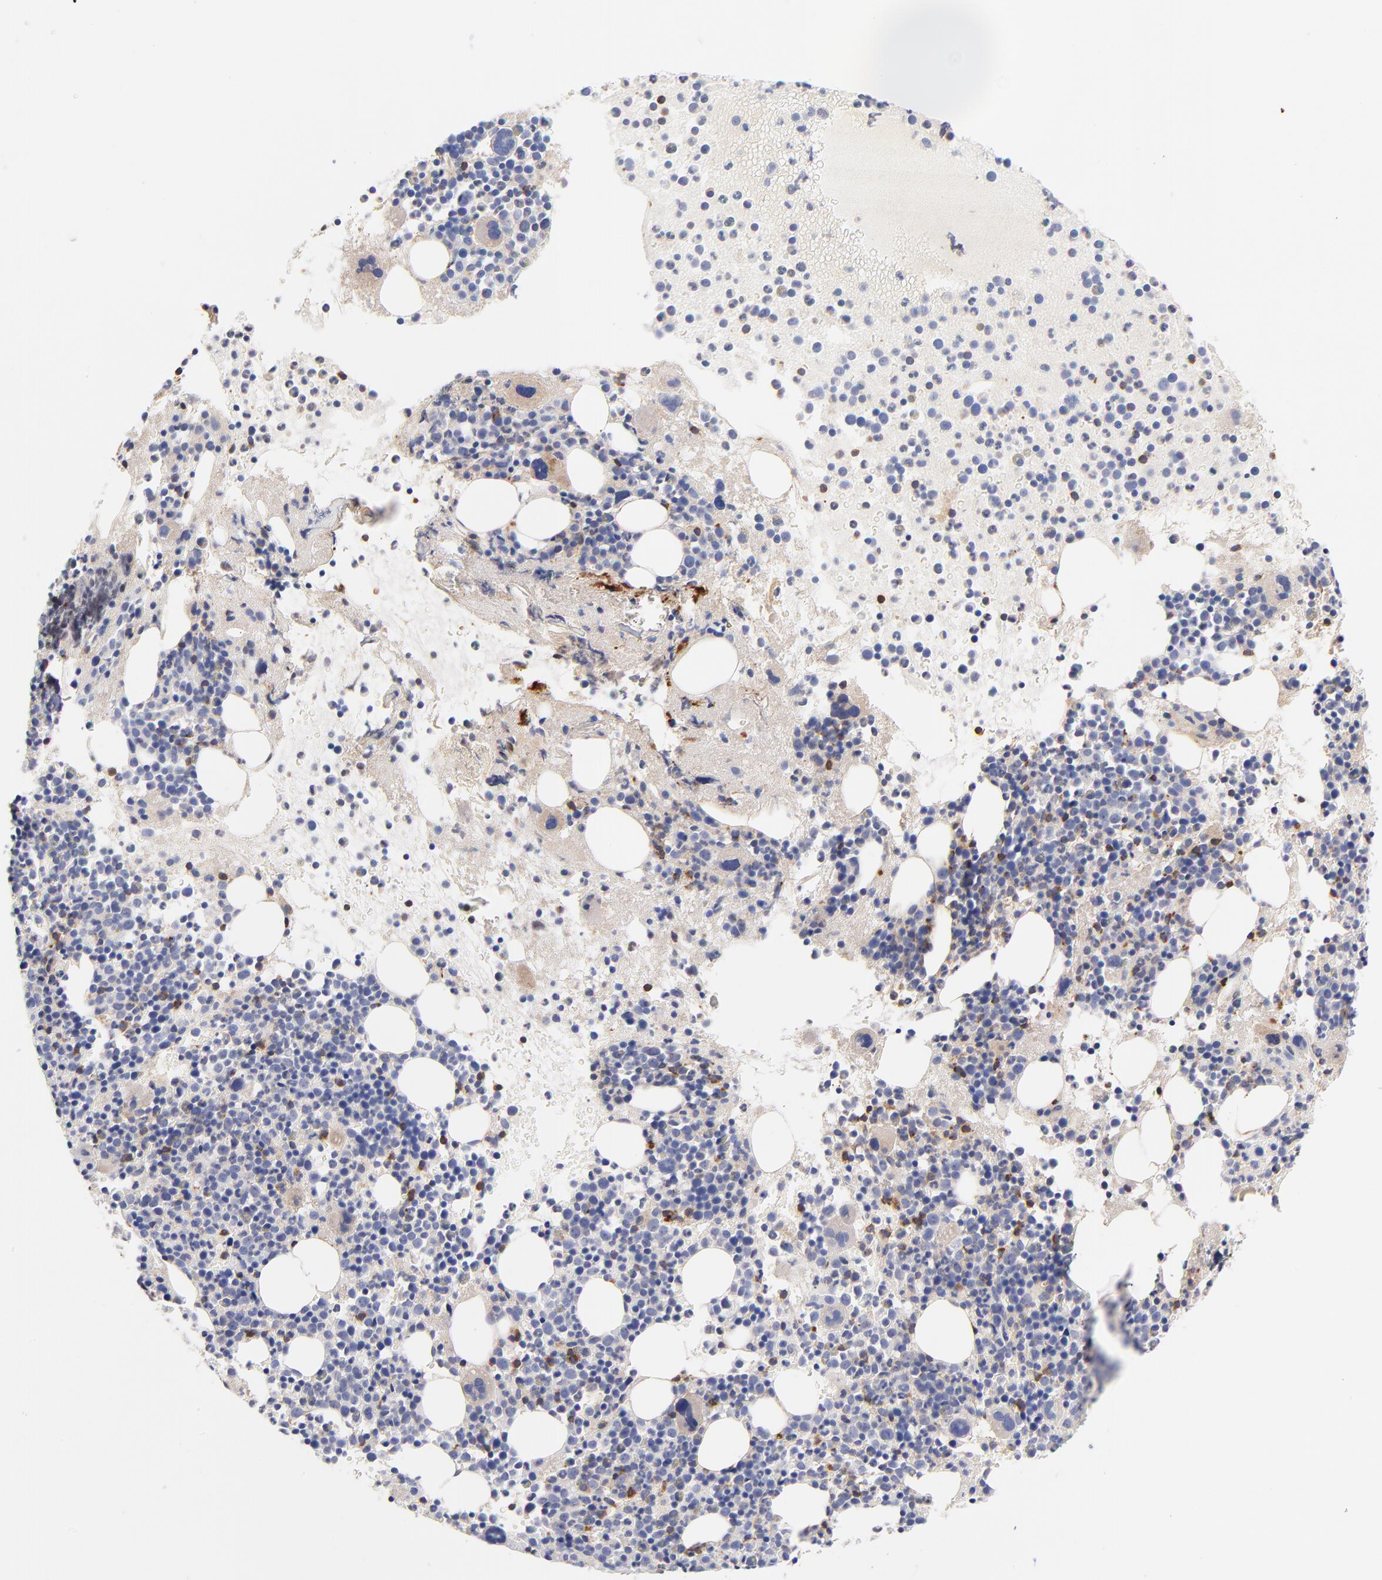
{"staining": {"intensity": "moderate", "quantity": "<25%", "location": "cytoplasmic/membranous"}, "tissue": "bone marrow", "cell_type": "Hematopoietic cells", "image_type": "normal", "snomed": [{"axis": "morphology", "description": "Normal tissue, NOS"}, {"axis": "topography", "description": "Bone marrow"}], "caption": "DAB (3,3'-diaminobenzidine) immunohistochemical staining of unremarkable human bone marrow reveals moderate cytoplasmic/membranous protein staining in approximately <25% of hematopoietic cells. The staining was performed using DAB, with brown indicating positive protein expression. Nuclei are stained blue with hematoxylin.", "gene": "KREMEN2", "patient": {"sex": "male", "age": 34}}